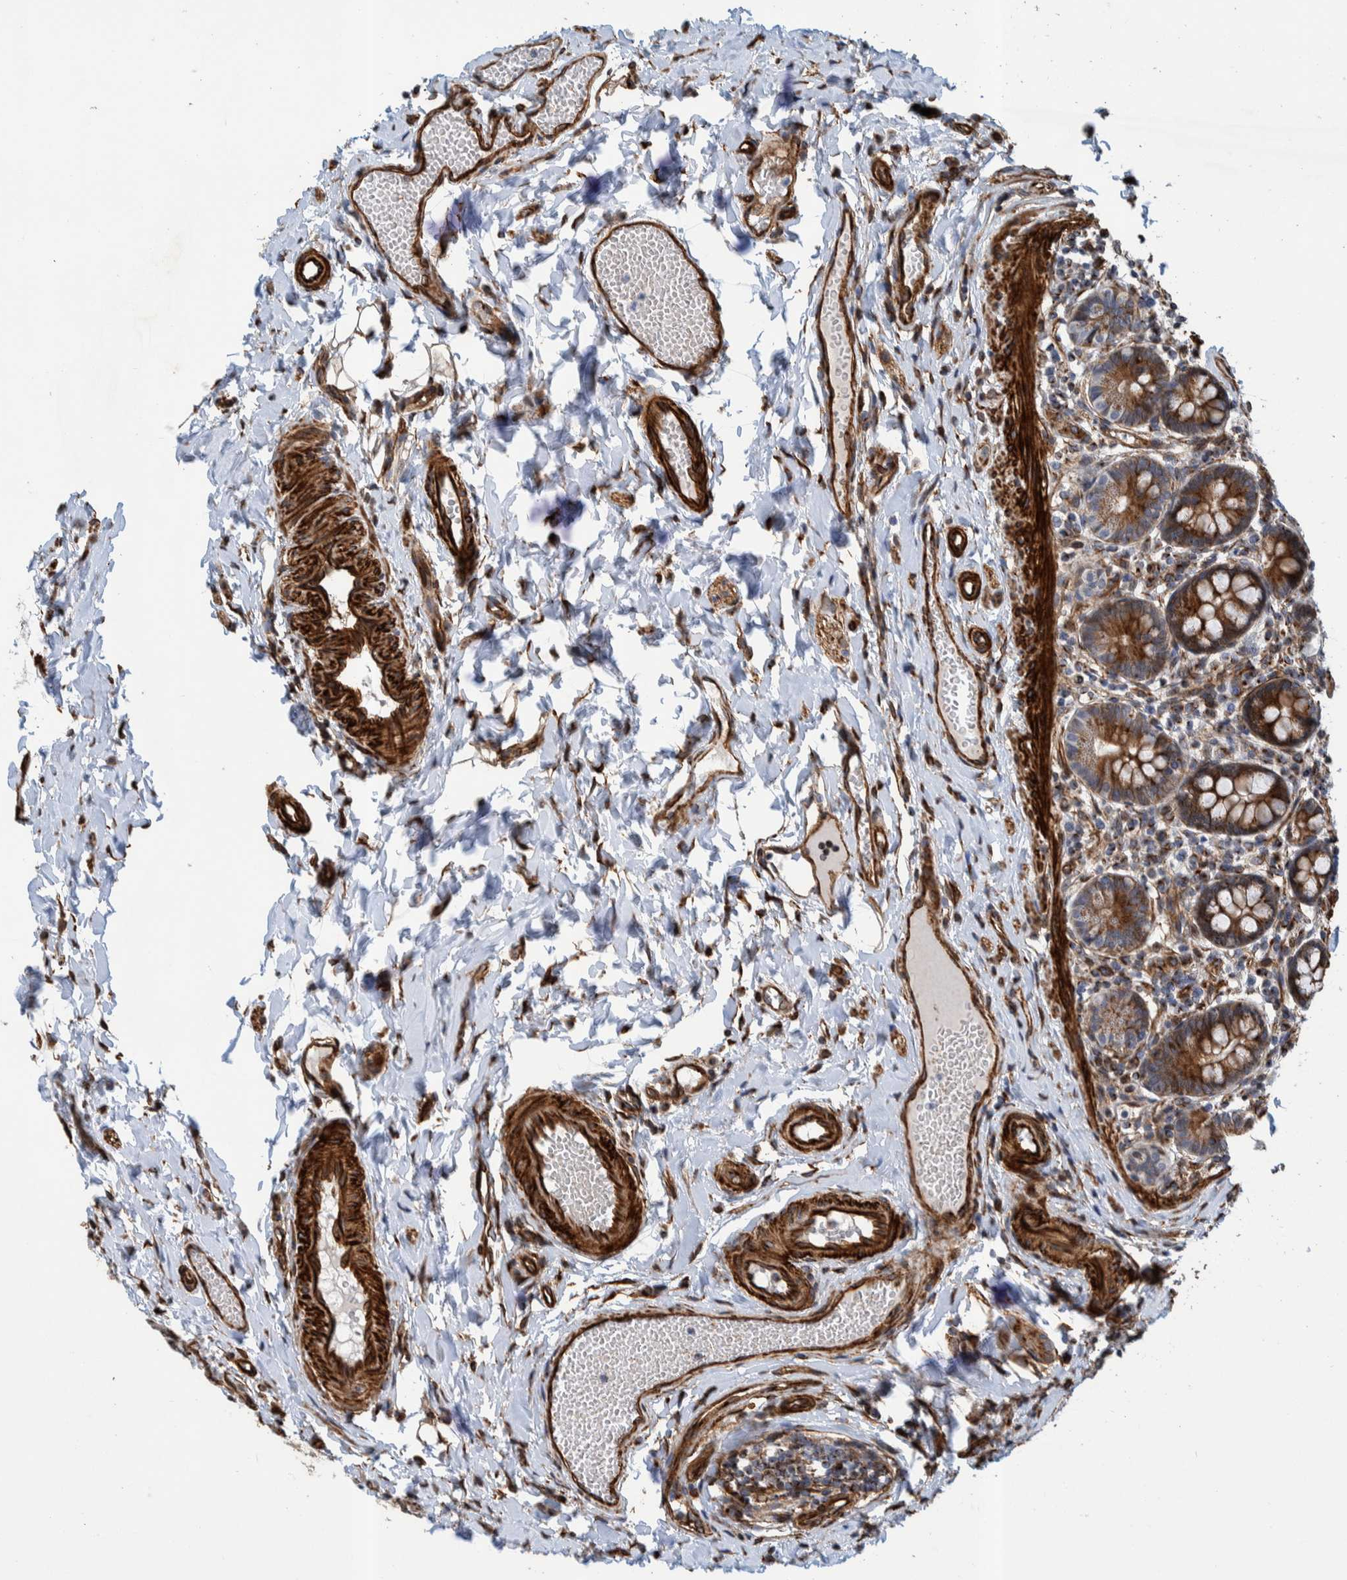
{"staining": {"intensity": "strong", "quantity": ">75%", "location": "cytoplasmic/membranous"}, "tissue": "small intestine", "cell_type": "Glandular cells", "image_type": "normal", "snomed": [{"axis": "morphology", "description": "Normal tissue, NOS"}, {"axis": "topography", "description": "Small intestine"}], "caption": "IHC histopathology image of unremarkable small intestine stained for a protein (brown), which displays high levels of strong cytoplasmic/membranous expression in approximately >75% of glandular cells.", "gene": "CCDC57", "patient": {"sex": "male", "age": 7}}